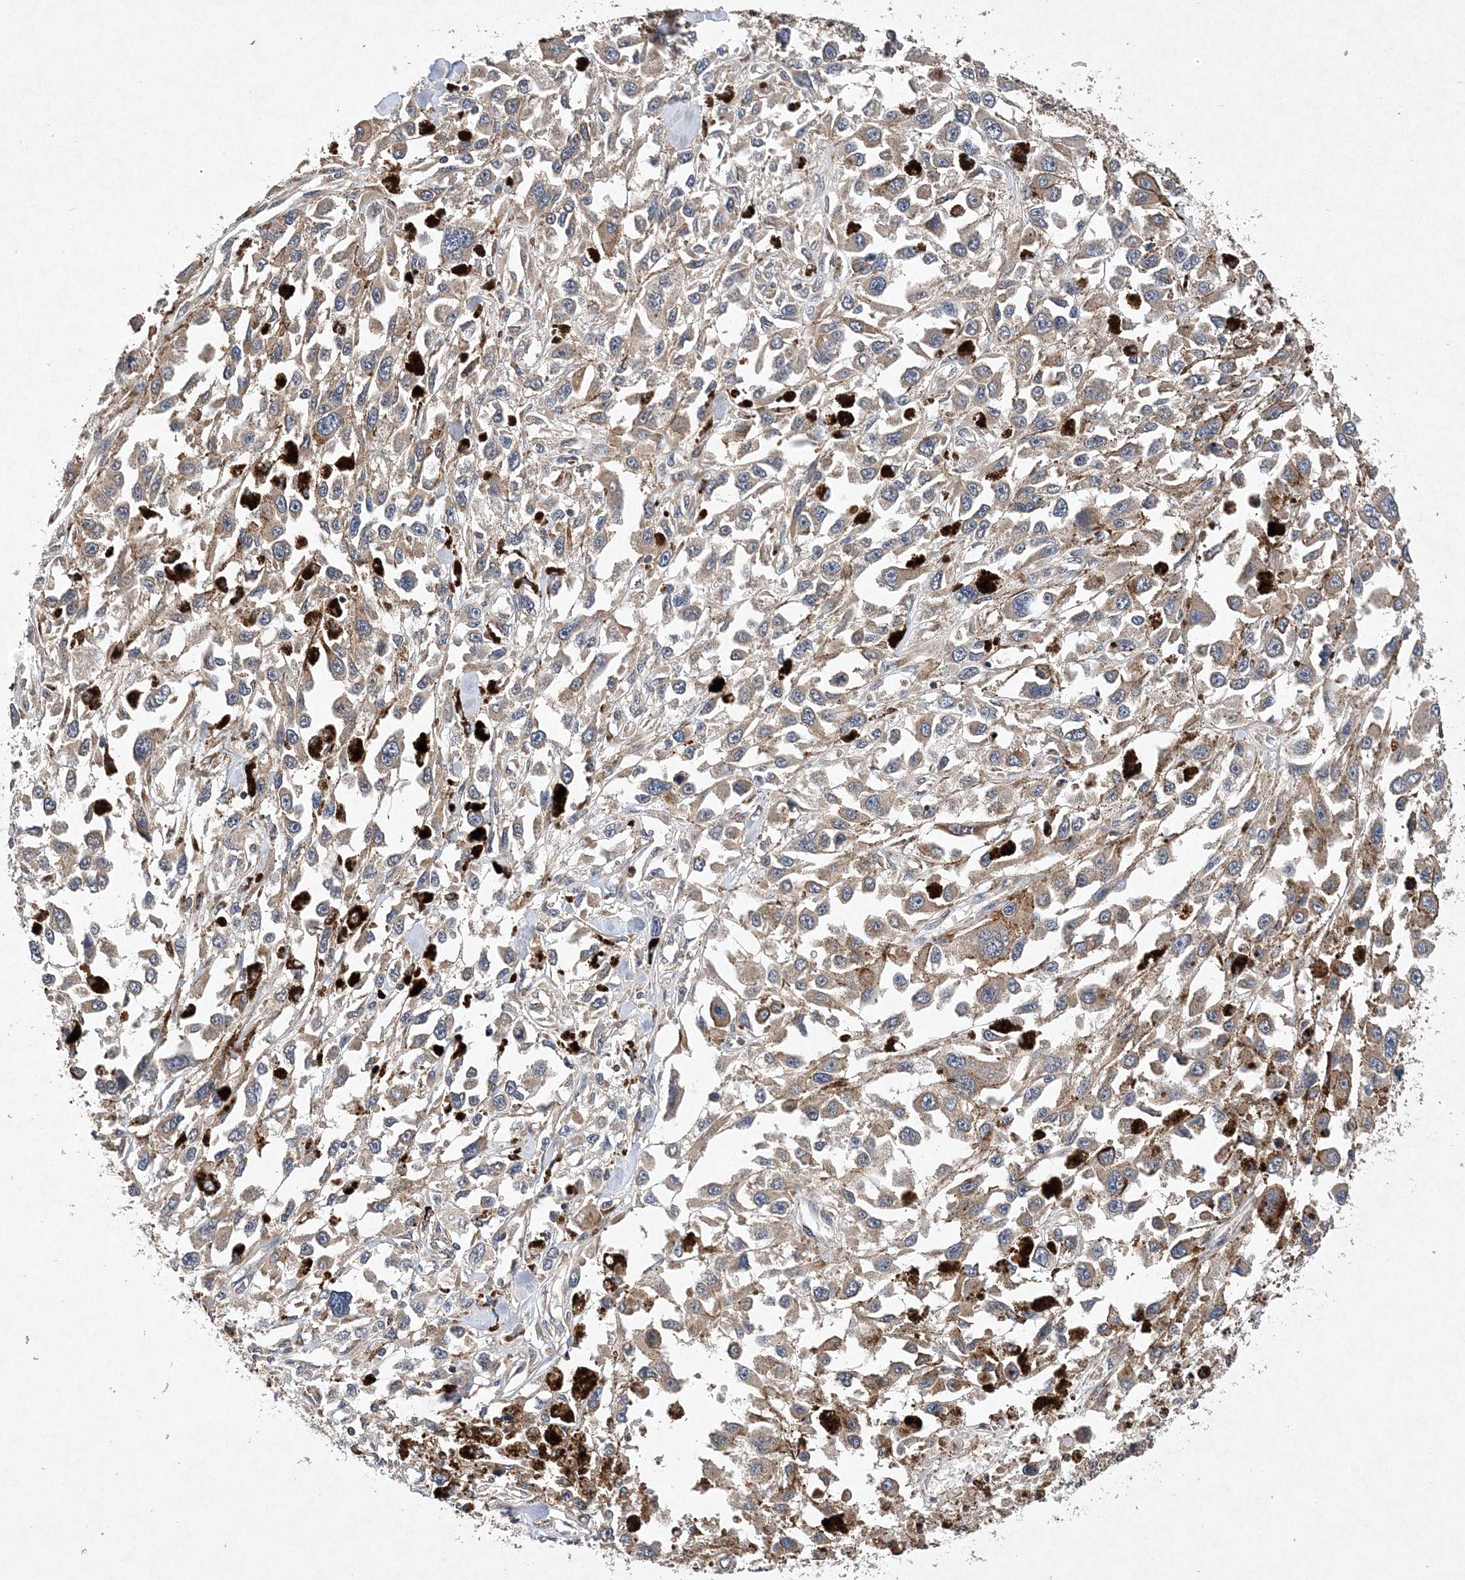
{"staining": {"intensity": "weak", "quantity": "<25%", "location": "cytoplasmic/membranous"}, "tissue": "melanoma", "cell_type": "Tumor cells", "image_type": "cancer", "snomed": [{"axis": "morphology", "description": "Malignant melanoma, Metastatic site"}, {"axis": "topography", "description": "Lymph node"}], "caption": "Tumor cells show no significant protein expression in melanoma.", "gene": "PROSER1", "patient": {"sex": "male", "age": 59}}